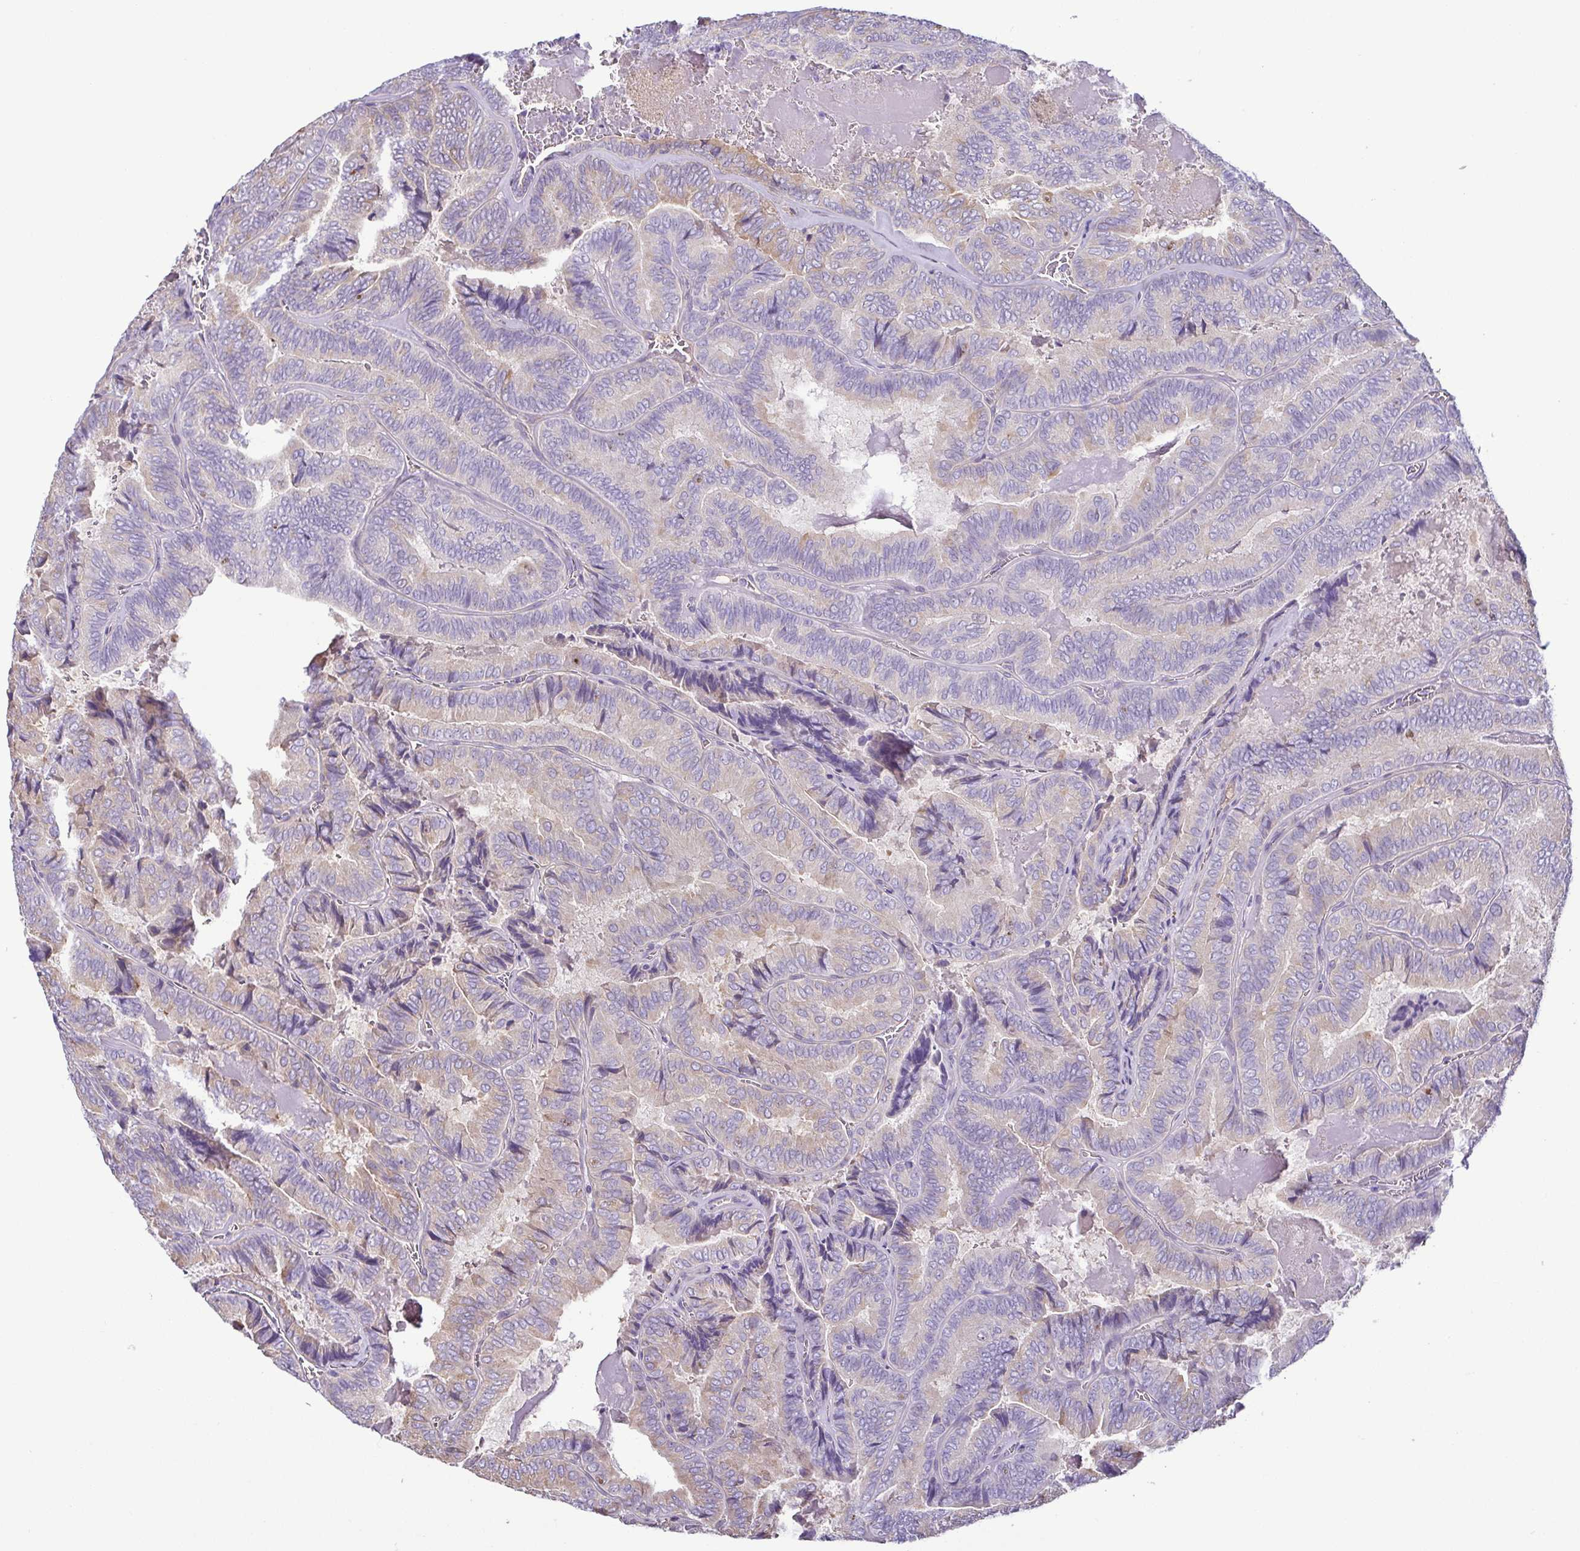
{"staining": {"intensity": "weak", "quantity": "<25%", "location": "cytoplasmic/membranous"}, "tissue": "thyroid cancer", "cell_type": "Tumor cells", "image_type": "cancer", "snomed": [{"axis": "morphology", "description": "Papillary adenocarcinoma, NOS"}, {"axis": "topography", "description": "Thyroid gland"}], "caption": "High magnification brightfield microscopy of papillary adenocarcinoma (thyroid) stained with DAB (3,3'-diaminobenzidine) (brown) and counterstained with hematoxylin (blue): tumor cells show no significant staining.", "gene": "MYL10", "patient": {"sex": "female", "age": 75}}